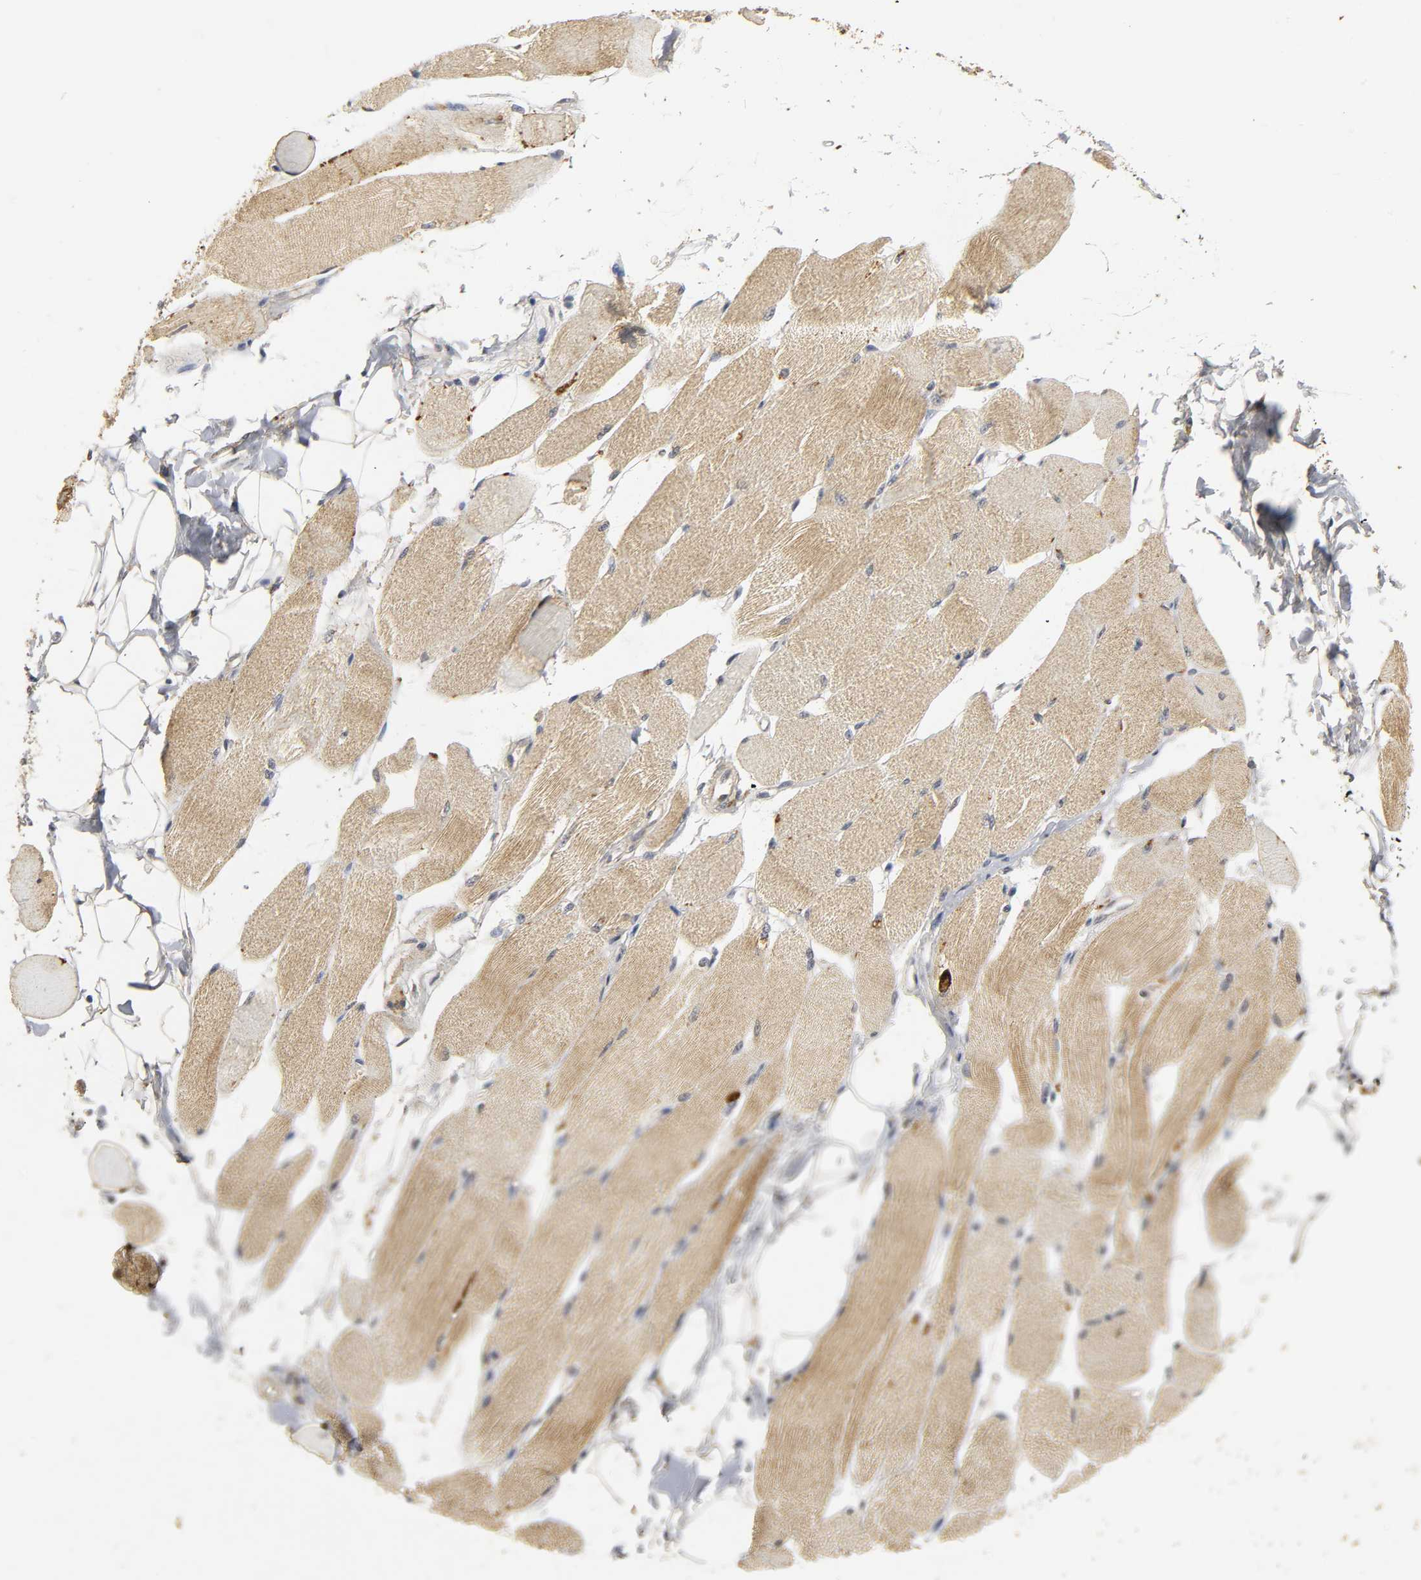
{"staining": {"intensity": "moderate", "quantity": "25%-75%", "location": "cytoplasmic/membranous"}, "tissue": "skeletal muscle", "cell_type": "Myocytes", "image_type": "normal", "snomed": [{"axis": "morphology", "description": "Normal tissue, NOS"}, {"axis": "topography", "description": "Skeletal muscle"}, {"axis": "topography", "description": "Peripheral nerve tissue"}], "caption": "Skeletal muscle stained with immunohistochemistry (IHC) reveals moderate cytoplasmic/membranous staining in about 25%-75% of myocytes. (Brightfield microscopy of DAB IHC at high magnification).", "gene": "TRAF6", "patient": {"sex": "female", "age": 84}}